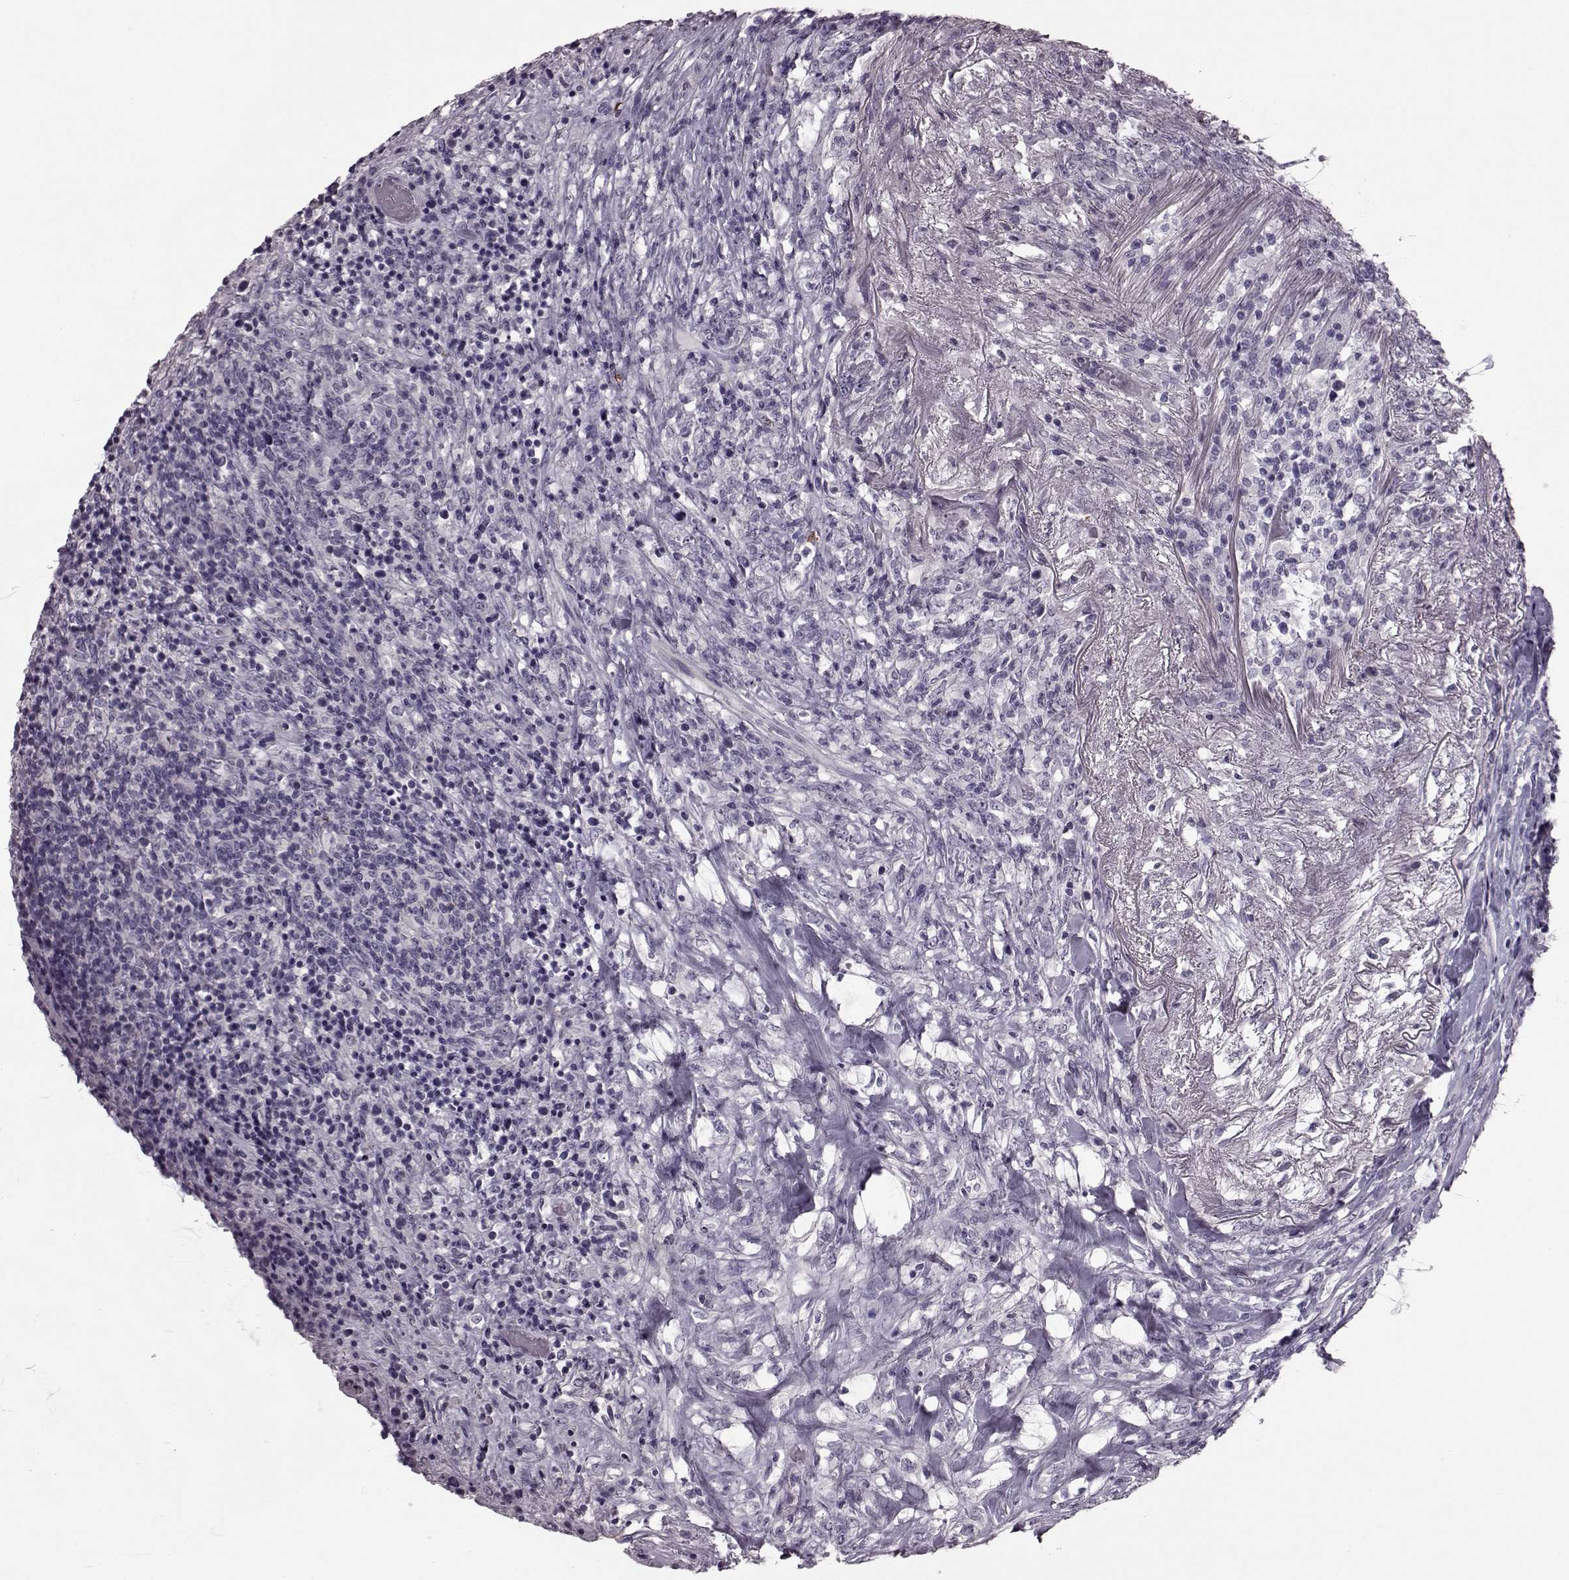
{"staining": {"intensity": "negative", "quantity": "none", "location": "none"}, "tissue": "lymphoma", "cell_type": "Tumor cells", "image_type": "cancer", "snomed": [{"axis": "morphology", "description": "Malignant lymphoma, non-Hodgkin's type, High grade"}, {"axis": "topography", "description": "Lung"}], "caption": "Human lymphoma stained for a protein using IHC displays no staining in tumor cells.", "gene": "SNTG1", "patient": {"sex": "male", "age": 79}}